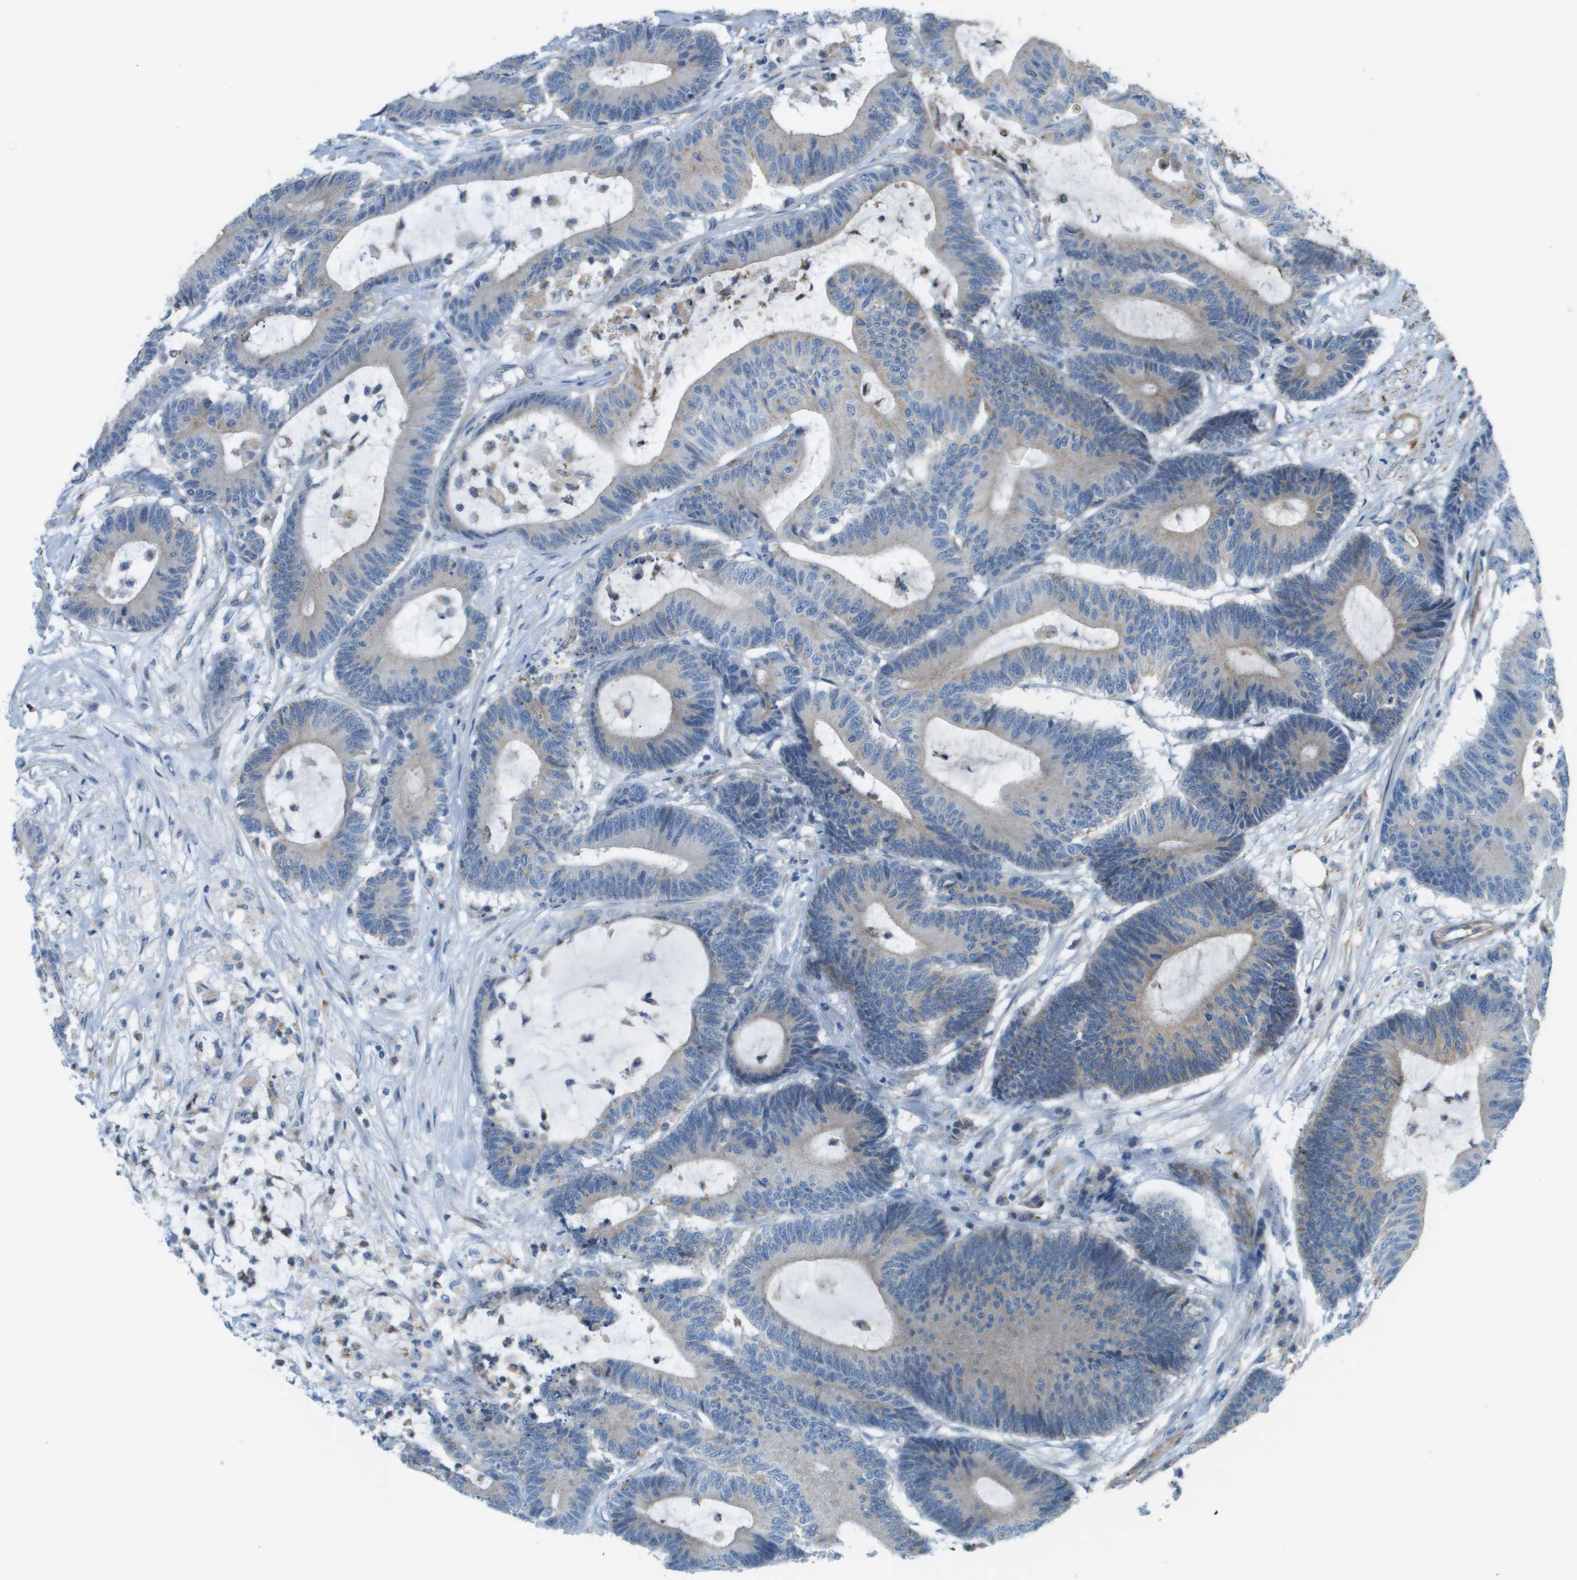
{"staining": {"intensity": "negative", "quantity": "none", "location": "none"}, "tissue": "colorectal cancer", "cell_type": "Tumor cells", "image_type": "cancer", "snomed": [{"axis": "morphology", "description": "Adenocarcinoma, NOS"}, {"axis": "topography", "description": "Colon"}], "caption": "Tumor cells are negative for brown protein staining in adenocarcinoma (colorectal).", "gene": "MYH11", "patient": {"sex": "female", "age": 84}}